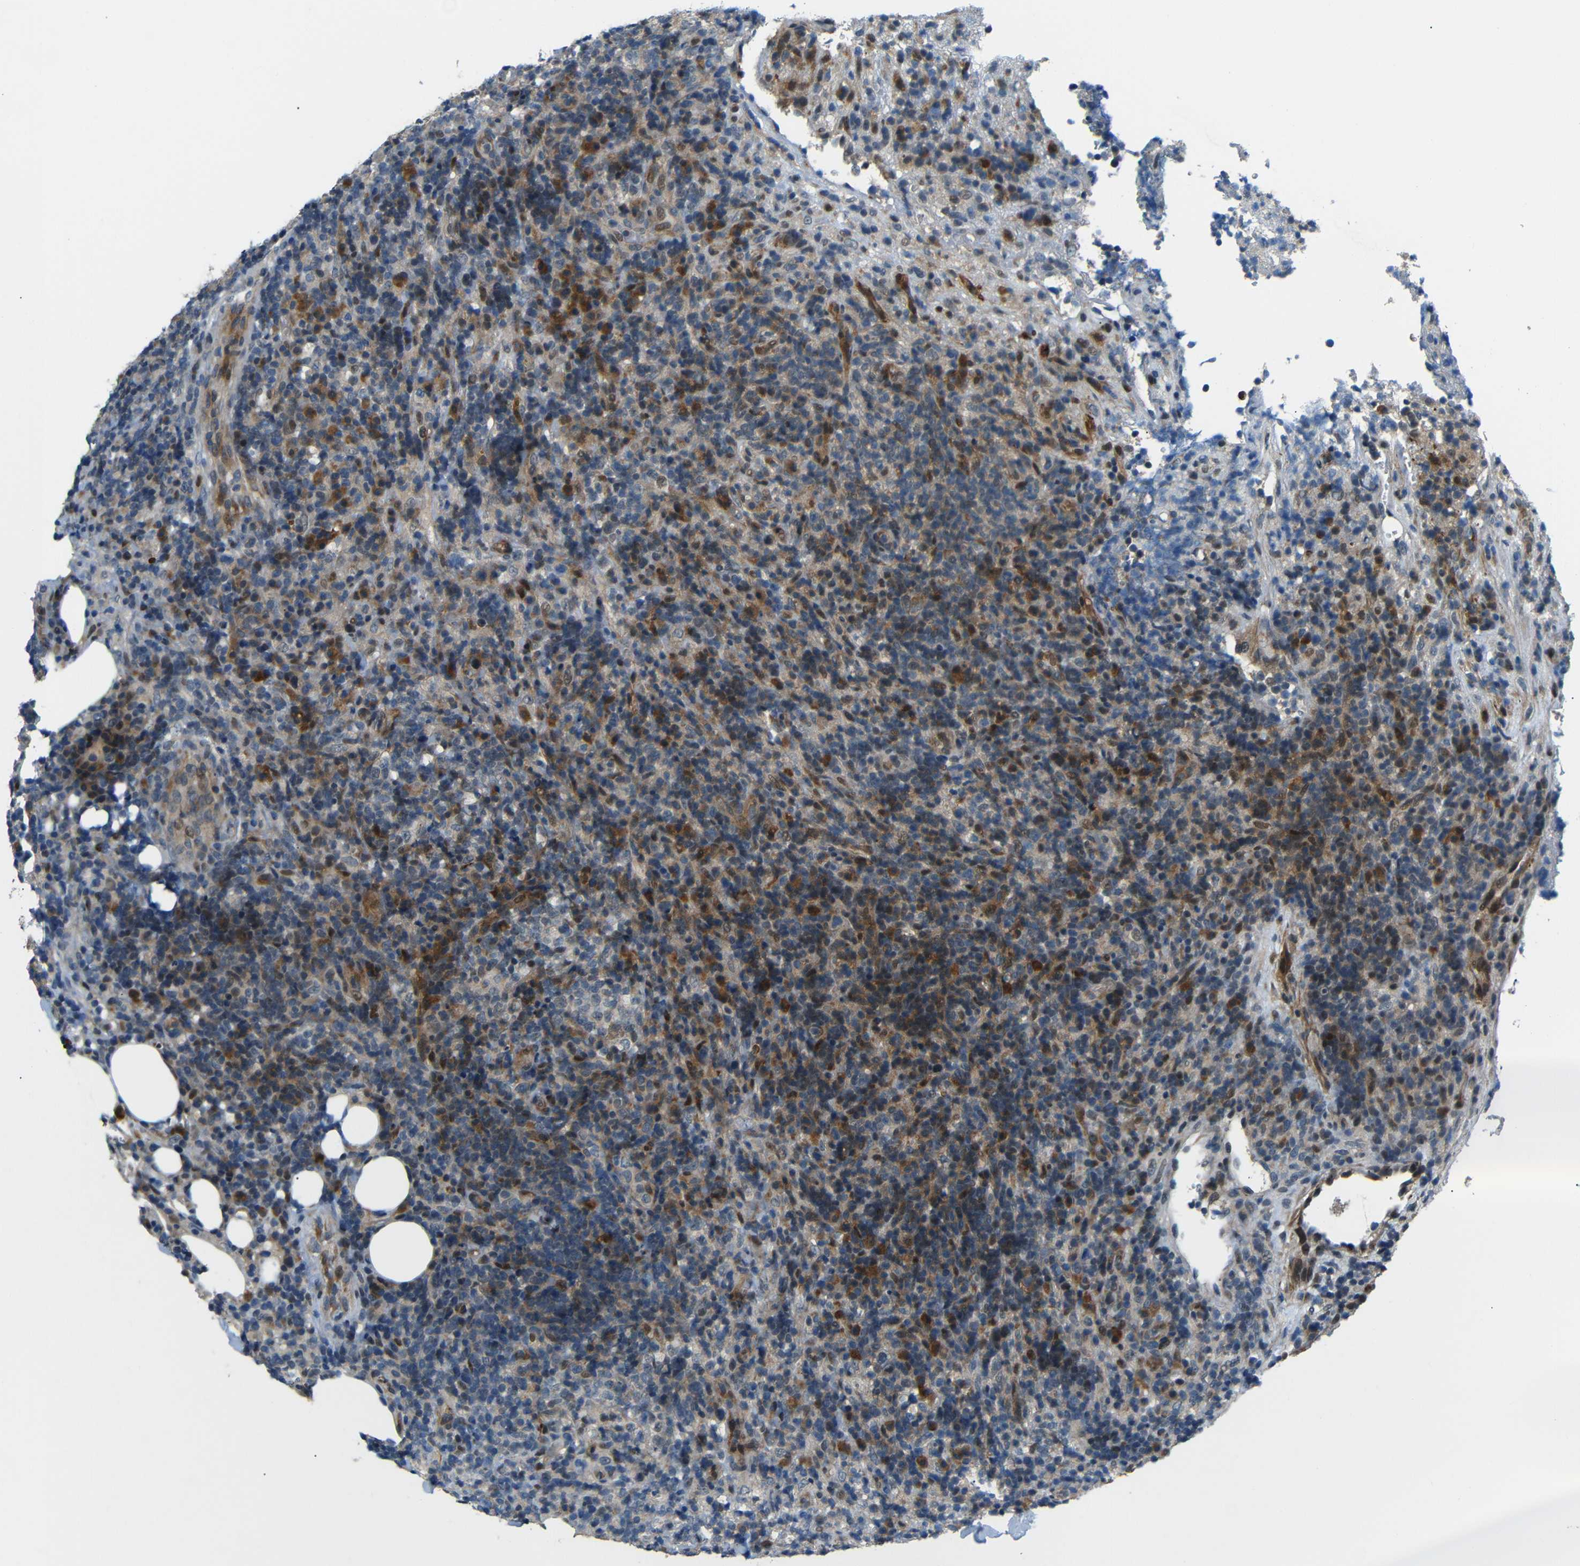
{"staining": {"intensity": "moderate", "quantity": "25%-75%", "location": "cytoplasmic/membranous,nuclear"}, "tissue": "lymphoma", "cell_type": "Tumor cells", "image_type": "cancer", "snomed": [{"axis": "morphology", "description": "Malignant lymphoma, non-Hodgkin's type, High grade"}, {"axis": "topography", "description": "Lymph node"}], "caption": "Human high-grade malignant lymphoma, non-Hodgkin's type stained with a brown dye displays moderate cytoplasmic/membranous and nuclear positive expression in about 25%-75% of tumor cells.", "gene": "SYDE1", "patient": {"sex": "female", "age": 76}}